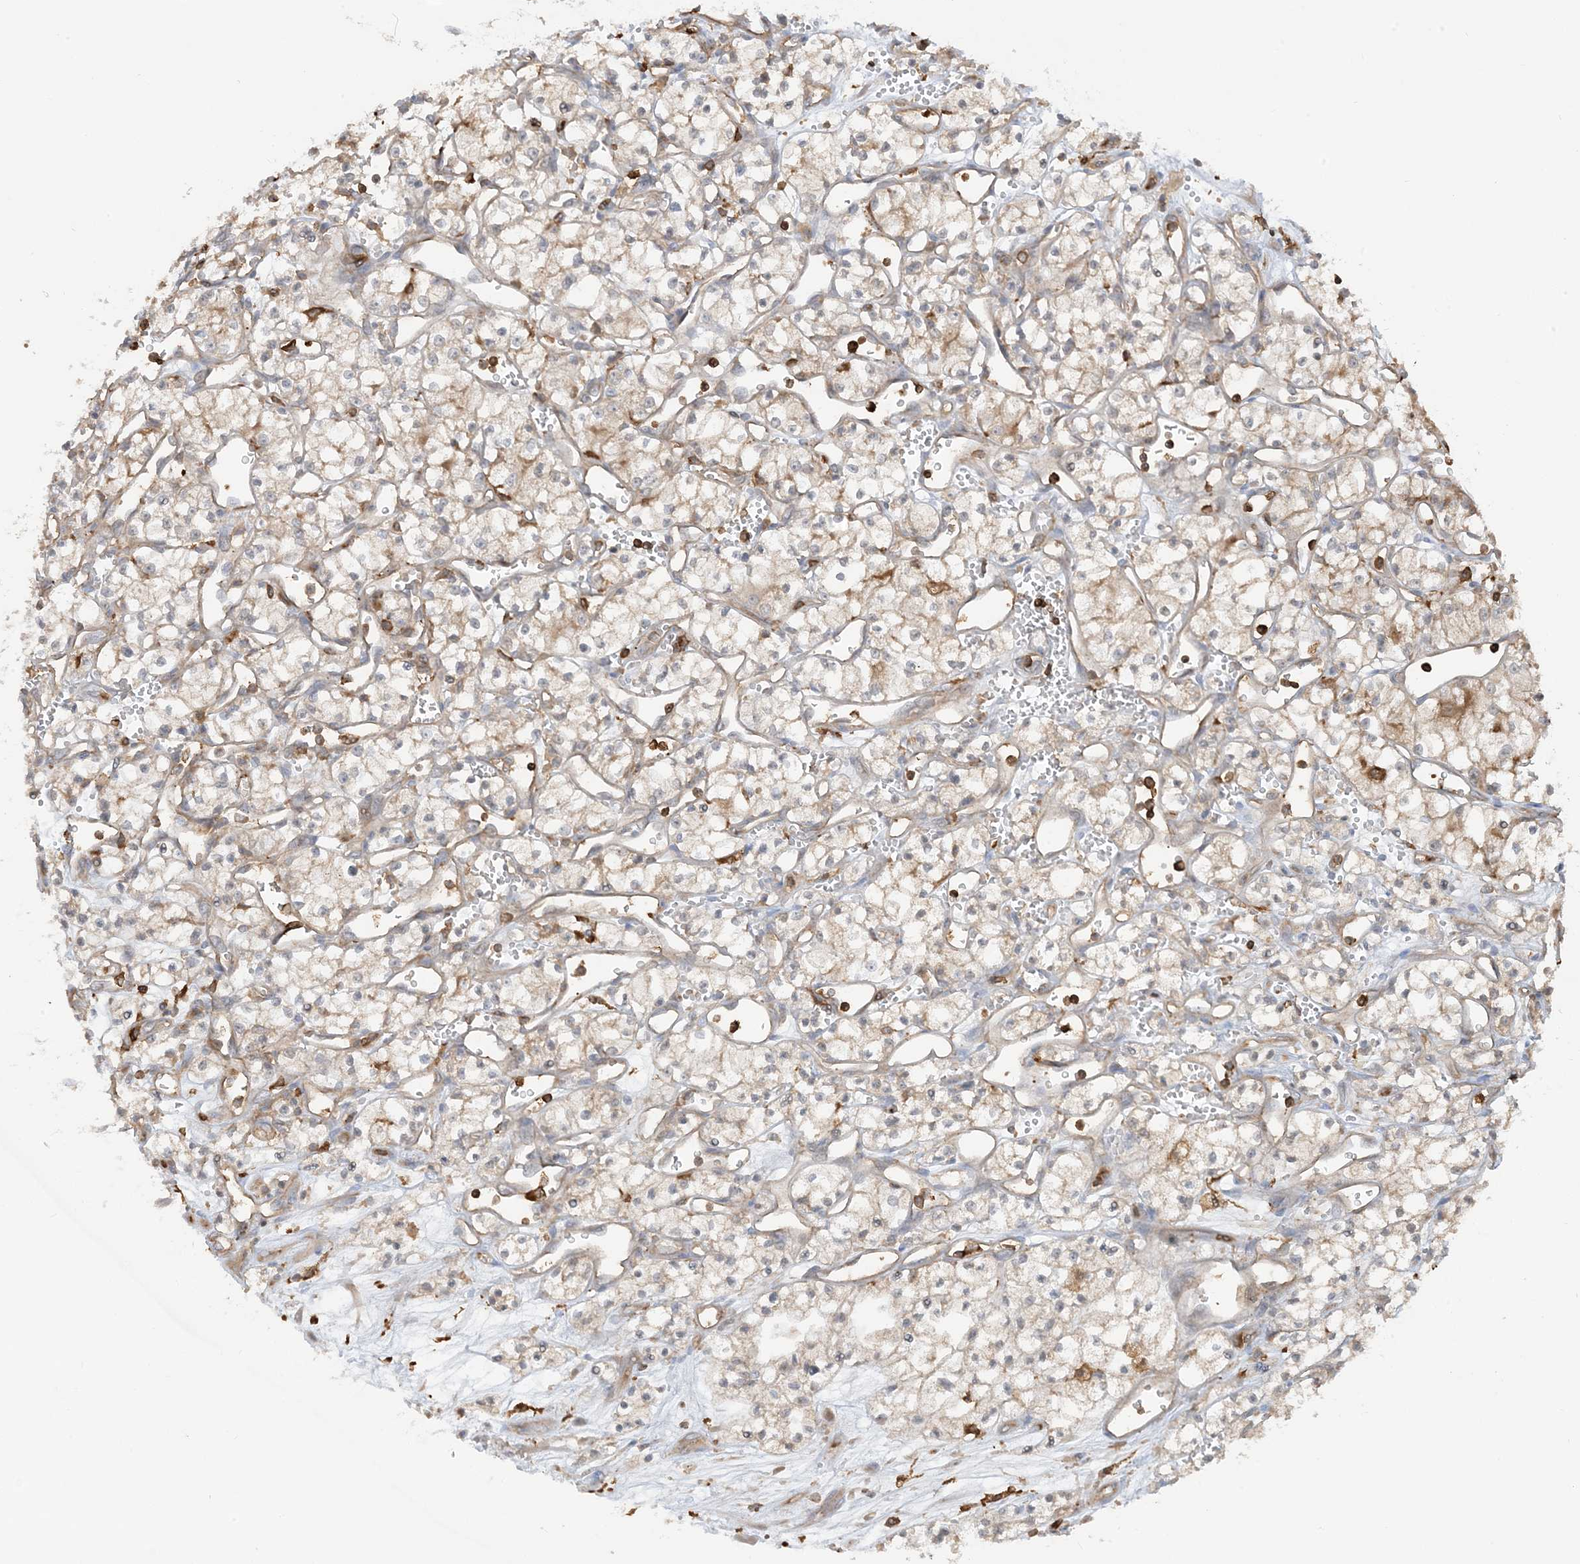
{"staining": {"intensity": "moderate", "quantity": "<25%", "location": "cytoplasmic/membranous"}, "tissue": "renal cancer", "cell_type": "Tumor cells", "image_type": "cancer", "snomed": [{"axis": "morphology", "description": "Adenocarcinoma, NOS"}, {"axis": "topography", "description": "Kidney"}], "caption": "This is a histology image of immunohistochemistry staining of adenocarcinoma (renal), which shows moderate staining in the cytoplasmic/membranous of tumor cells.", "gene": "CAPZB", "patient": {"sex": "male", "age": 59}}